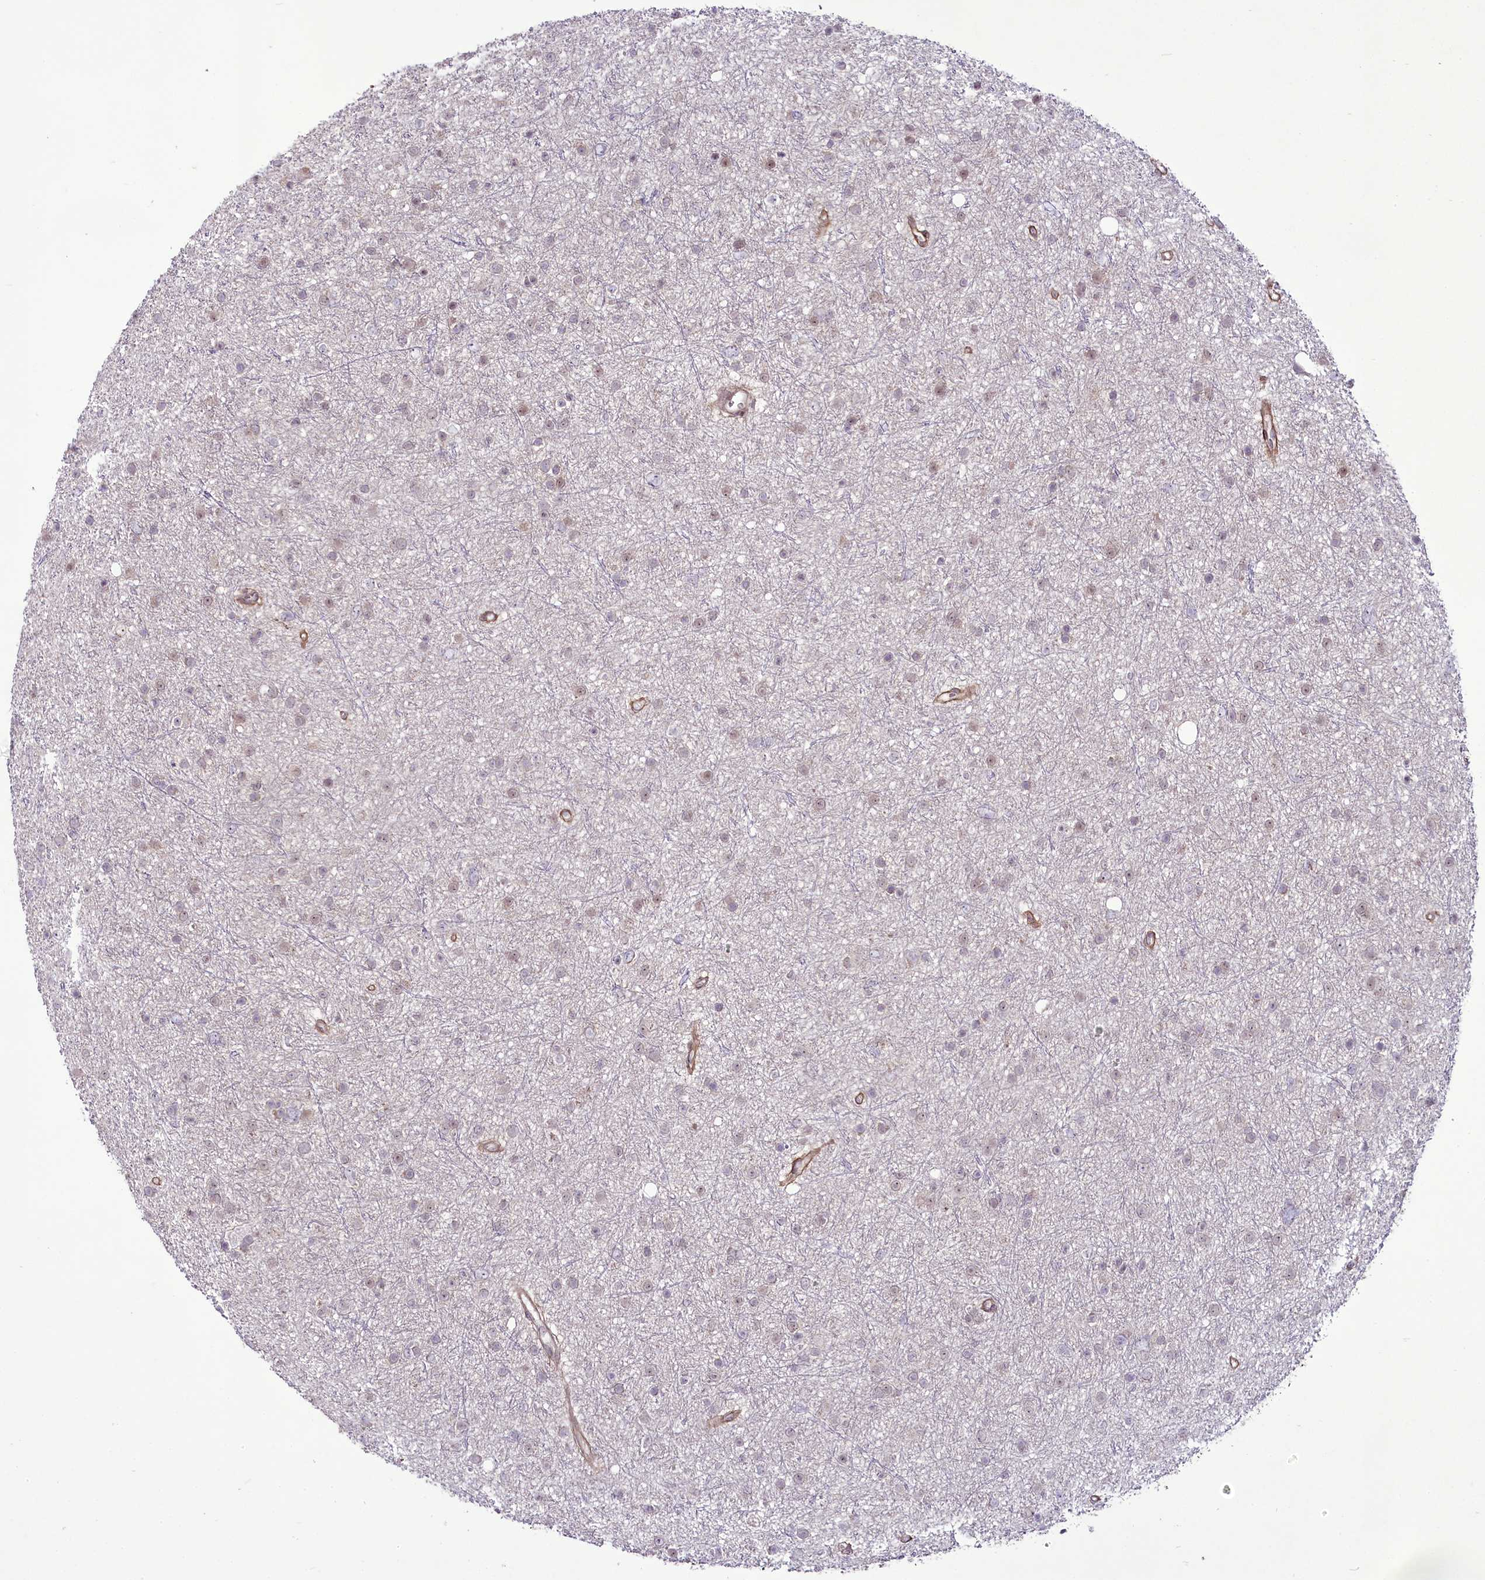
{"staining": {"intensity": "negative", "quantity": "none", "location": "none"}, "tissue": "glioma", "cell_type": "Tumor cells", "image_type": "cancer", "snomed": [{"axis": "morphology", "description": "Glioma, malignant, Low grade"}, {"axis": "topography", "description": "Cerebral cortex"}], "caption": "The immunohistochemistry image has no significant expression in tumor cells of glioma tissue. Brightfield microscopy of immunohistochemistry stained with DAB (brown) and hematoxylin (blue), captured at high magnification.", "gene": "RSBN1", "patient": {"sex": "female", "age": 39}}